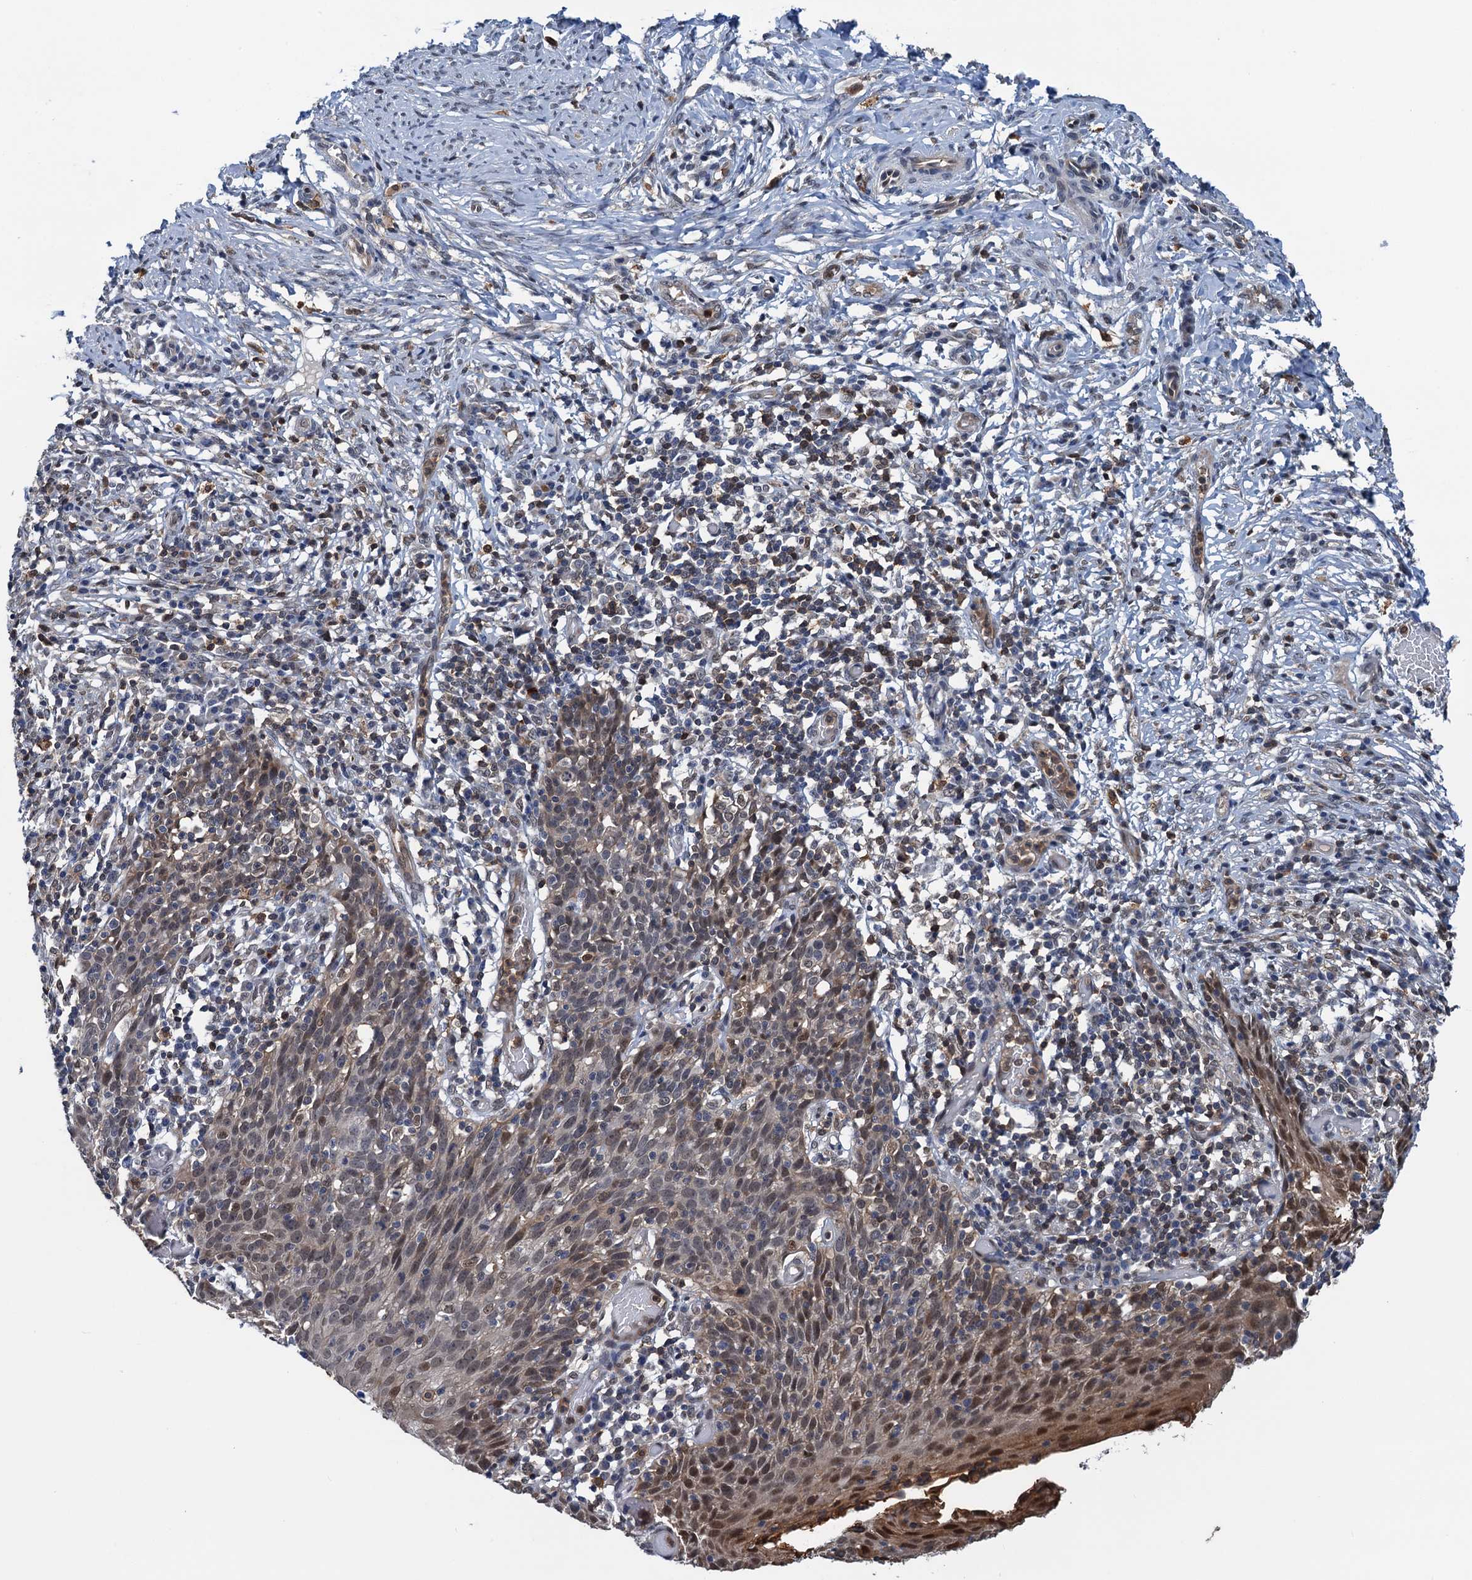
{"staining": {"intensity": "moderate", "quantity": "25%-75%", "location": "nuclear"}, "tissue": "cervical cancer", "cell_type": "Tumor cells", "image_type": "cancer", "snomed": [{"axis": "morphology", "description": "Squamous cell carcinoma, NOS"}, {"axis": "topography", "description": "Cervix"}], "caption": "About 25%-75% of tumor cells in squamous cell carcinoma (cervical) display moderate nuclear protein expression as visualized by brown immunohistochemical staining.", "gene": "ZNF609", "patient": {"sex": "female", "age": 50}}